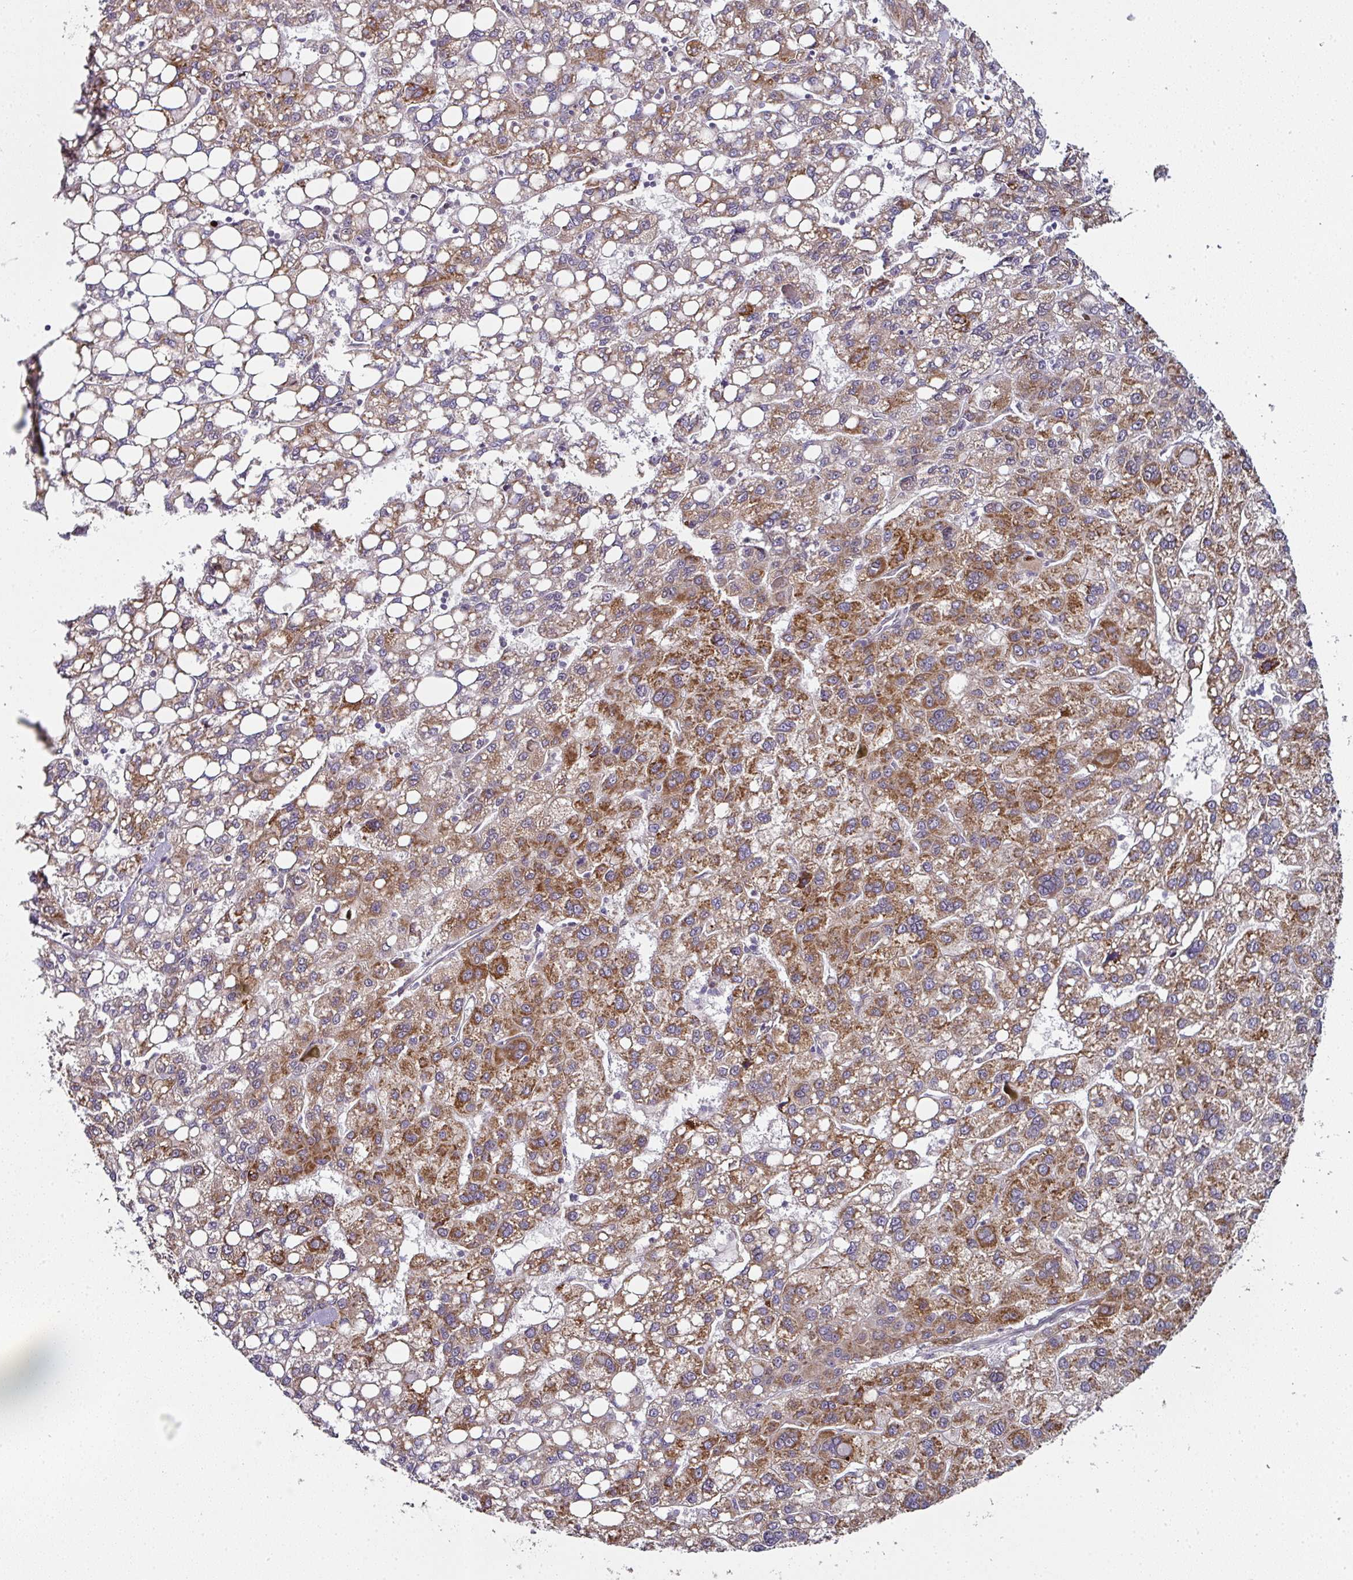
{"staining": {"intensity": "moderate", "quantity": ">75%", "location": "cytoplasmic/membranous"}, "tissue": "liver cancer", "cell_type": "Tumor cells", "image_type": "cancer", "snomed": [{"axis": "morphology", "description": "Carcinoma, Hepatocellular, NOS"}, {"axis": "topography", "description": "Liver"}], "caption": "Immunohistochemical staining of human liver cancer displays medium levels of moderate cytoplasmic/membranous protein staining in about >75% of tumor cells.", "gene": "APOLD1", "patient": {"sex": "female", "age": 82}}